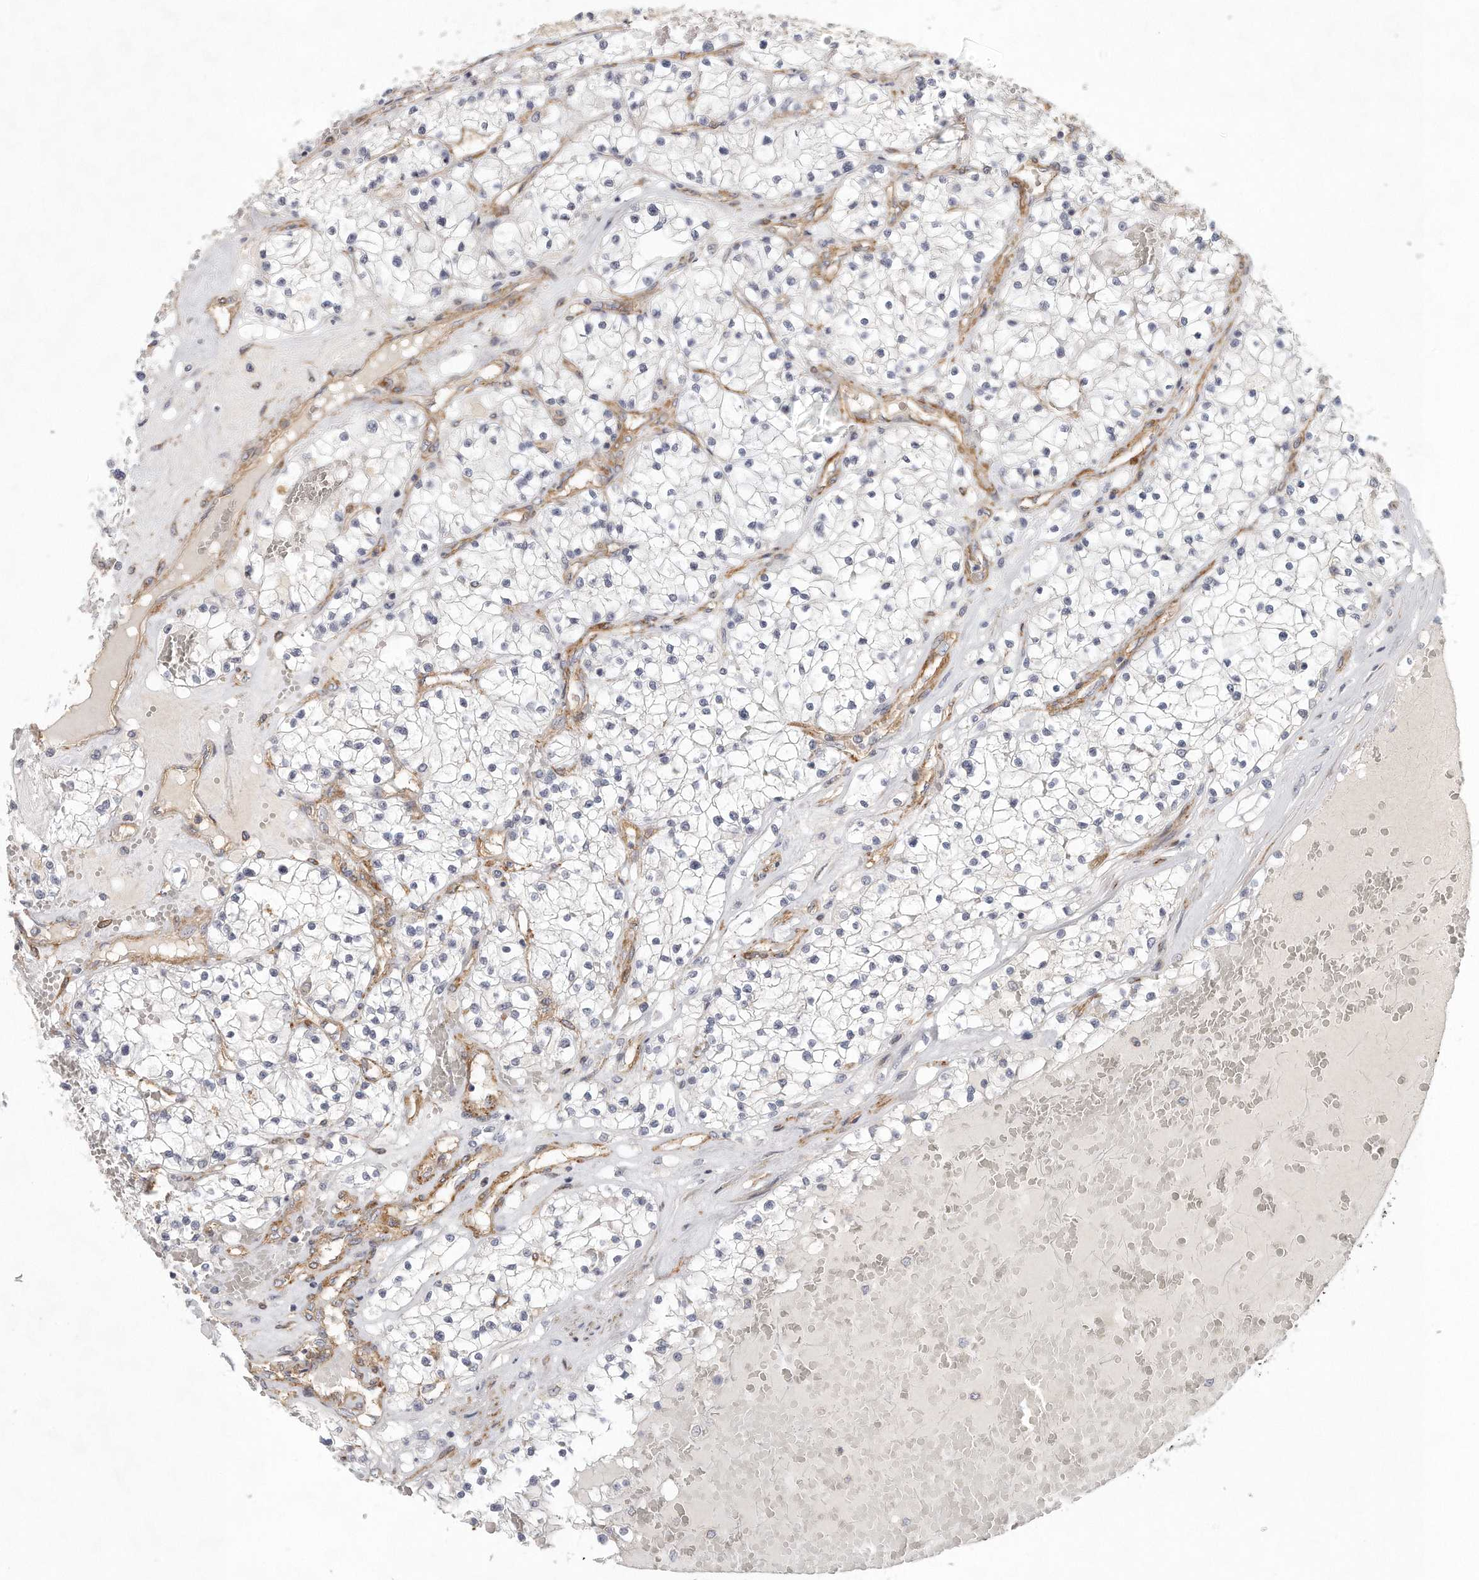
{"staining": {"intensity": "negative", "quantity": "none", "location": "none"}, "tissue": "renal cancer", "cell_type": "Tumor cells", "image_type": "cancer", "snomed": [{"axis": "morphology", "description": "Normal tissue, NOS"}, {"axis": "morphology", "description": "Adenocarcinoma, NOS"}, {"axis": "topography", "description": "Kidney"}], "caption": "Immunohistochemical staining of human renal adenocarcinoma displays no significant positivity in tumor cells.", "gene": "MTERF4", "patient": {"sex": "male", "age": 68}}